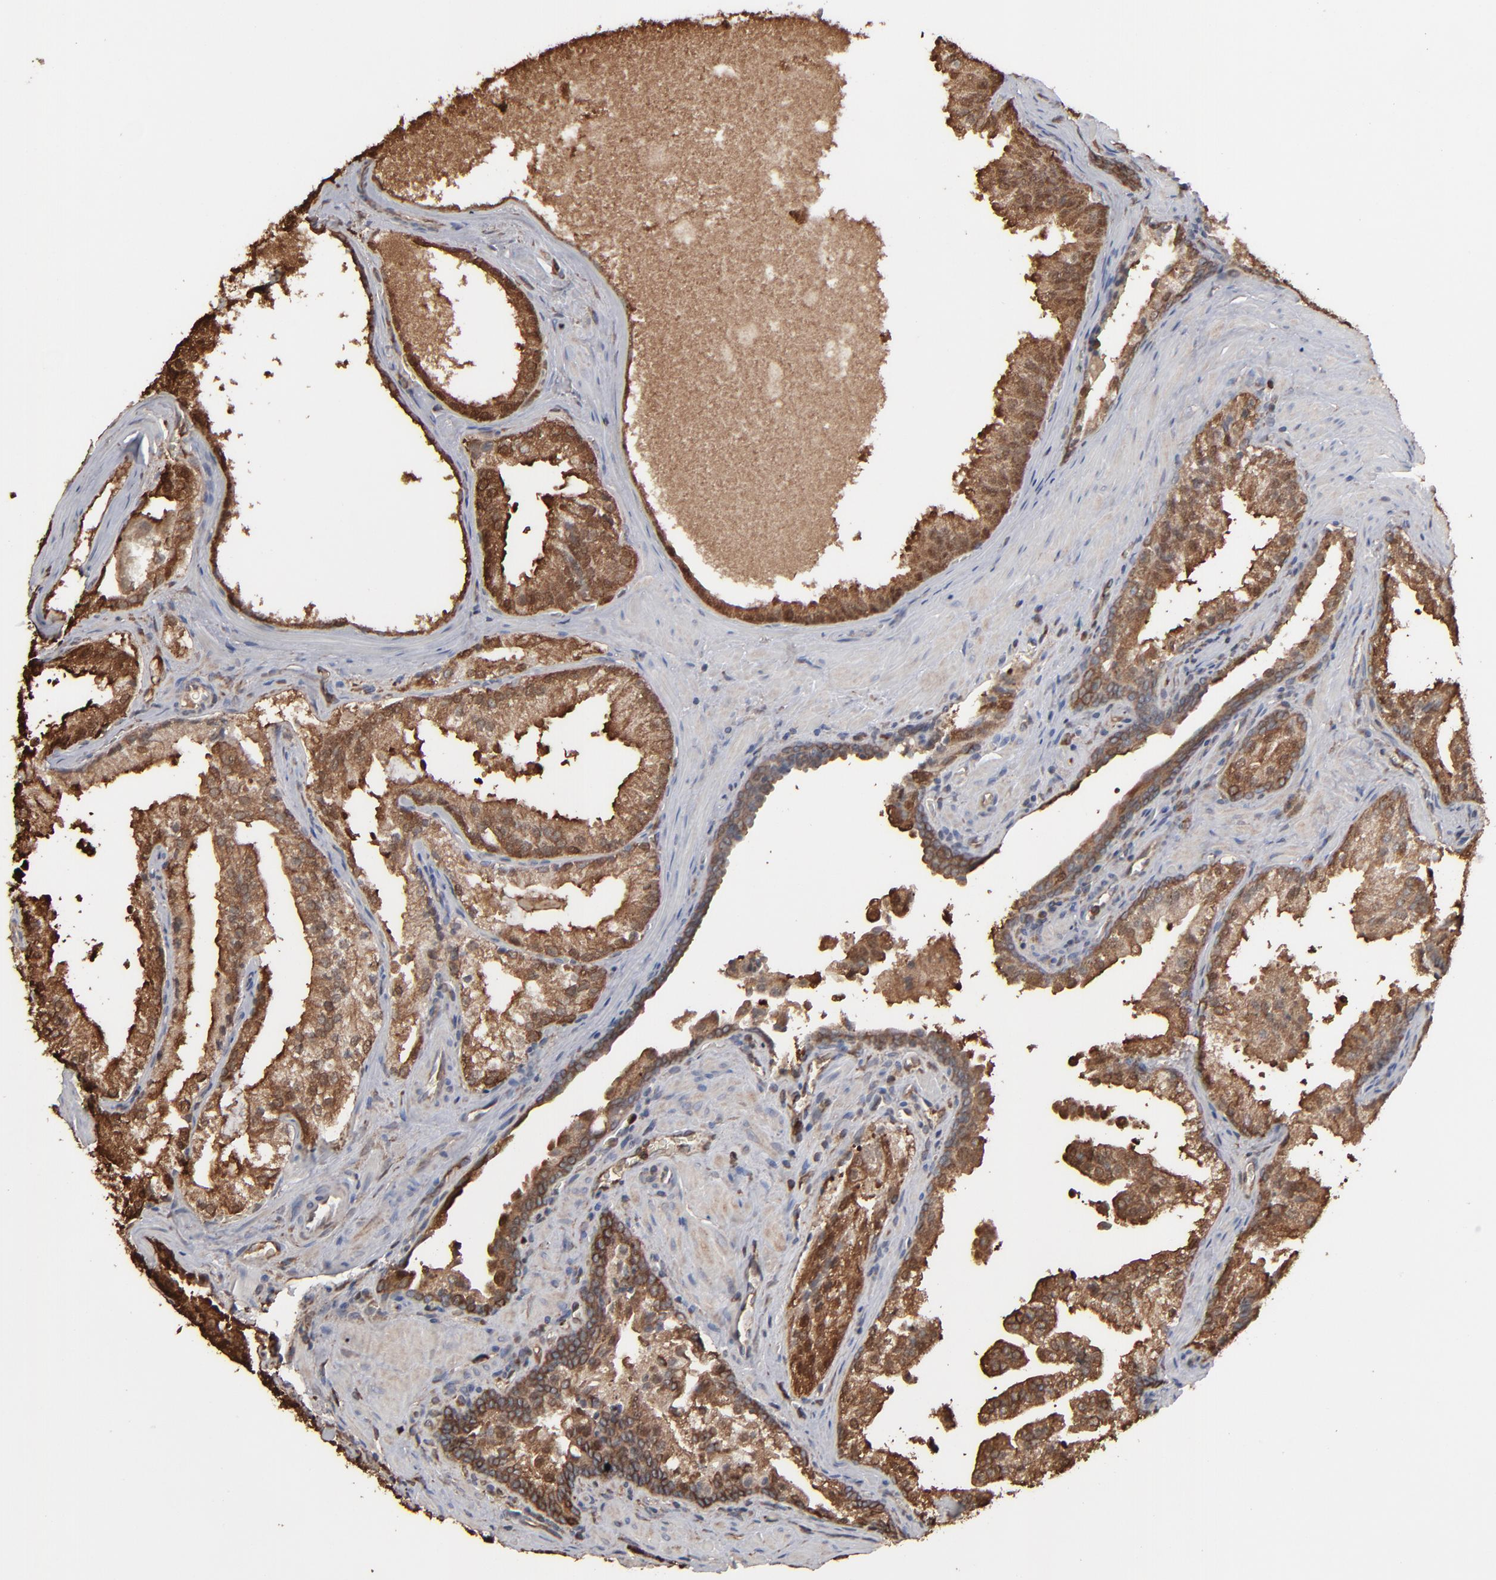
{"staining": {"intensity": "strong", "quantity": ">75%", "location": "cytoplasmic/membranous,nuclear"}, "tissue": "prostate cancer", "cell_type": "Tumor cells", "image_type": "cancer", "snomed": [{"axis": "morphology", "description": "Adenocarcinoma, Medium grade"}, {"axis": "topography", "description": "Prostate"}], "caption": "Strong cytoplasmic/membranous and nuclear staining for a protein is identified in about >75% of tumor cells of prostate adenocarcinoma (medium-grade) using immunohistochemistry (IHC).", "gene": "NME1-NME2", "patient": {"sex": "male", "age": 64}}